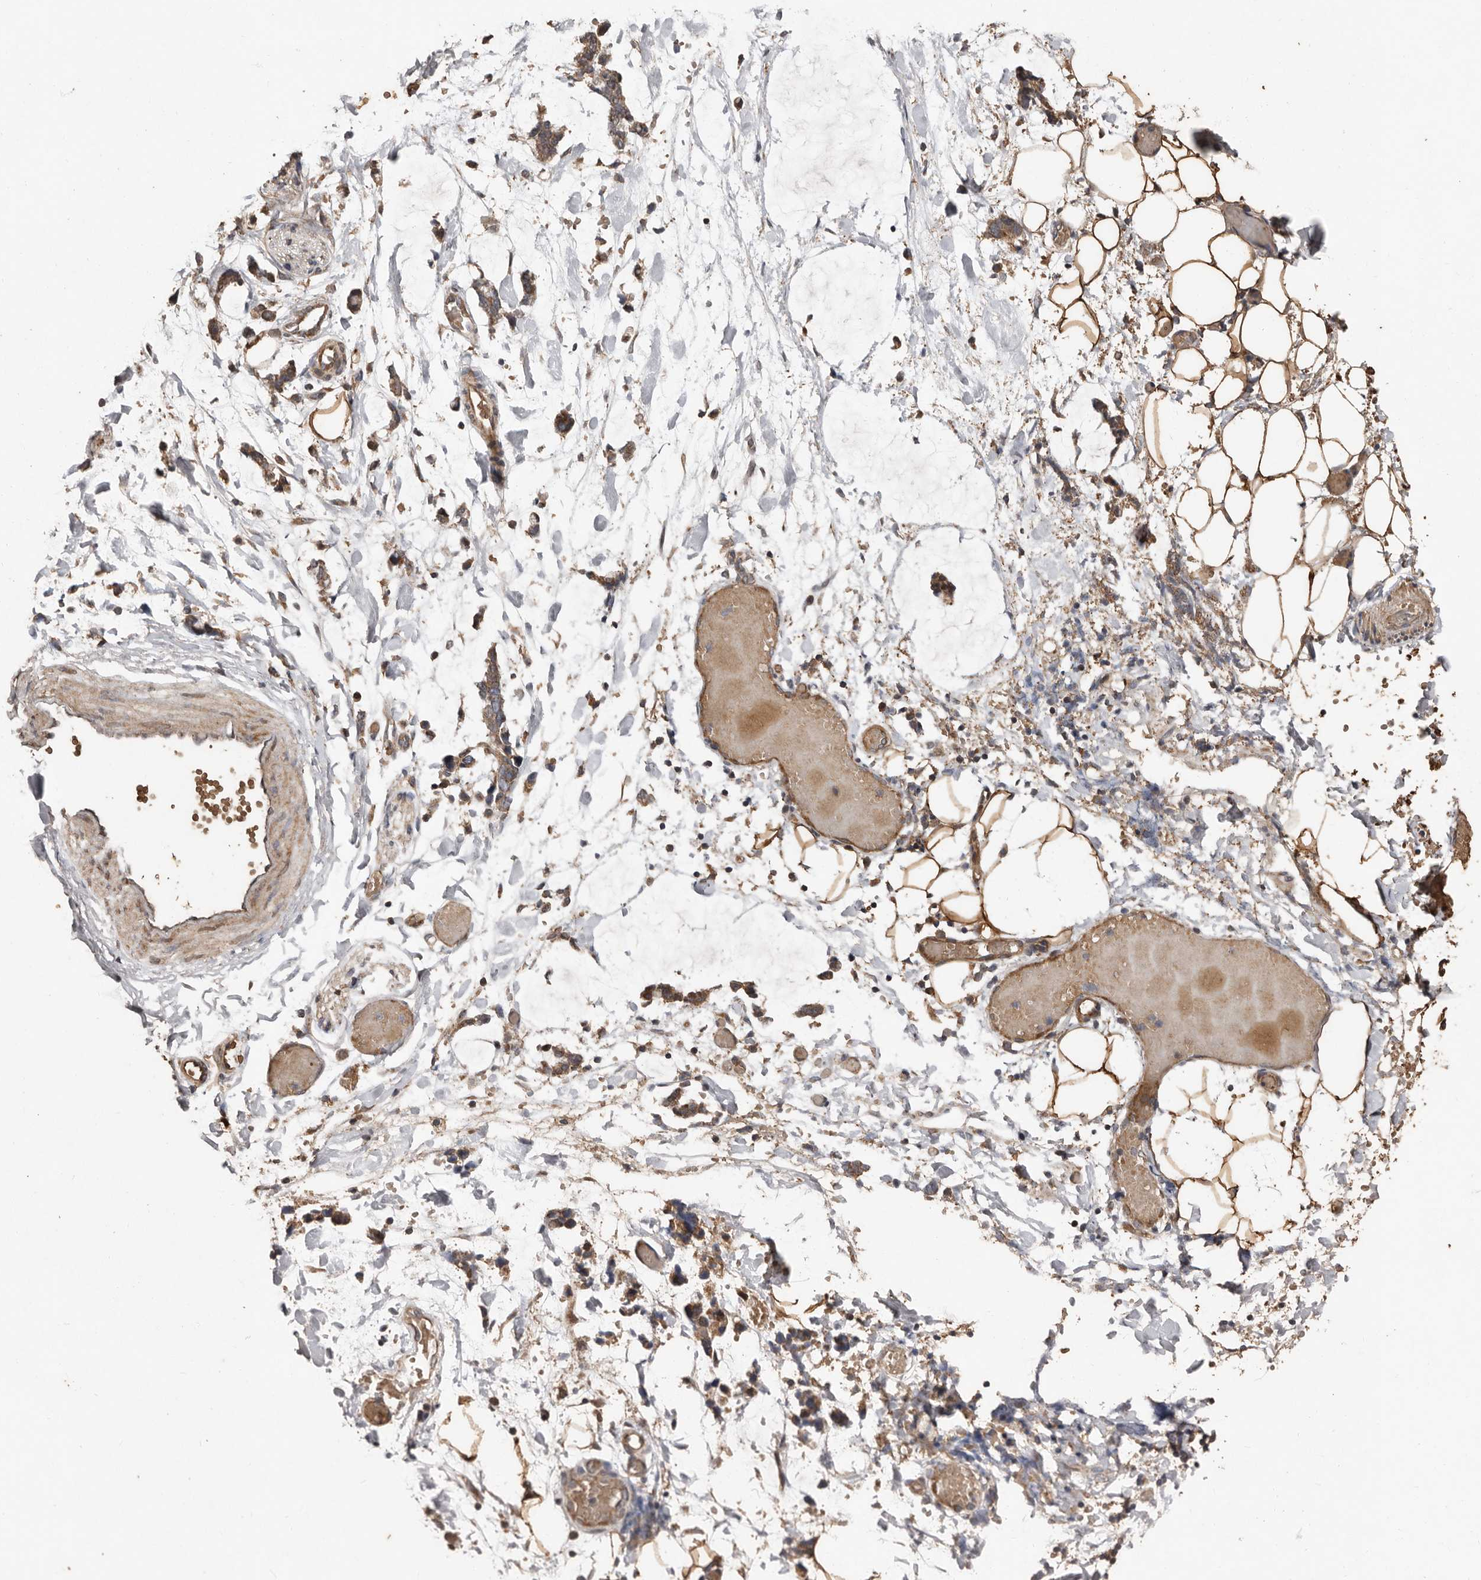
{"staining": {"intensity": "strong", "quantity": ">75%", "location": "cytoplasmic/membranous"}, "tissue": "adipose tissue", "cell_type": "Adipocytes", "image_type": "normal", "snomed": [{"axis": "morphology", "description": "Normal tissue, NOS"}, {"axis": "morphology", "description": "Adenocarcinoma, NOS"}, {"axis": "topography", "description": "Smooth muscle"}, {"axis": "topography", "description": "Colon"}], "caption": "Immunohistochemistry (DAB (3,3'-diaminobenzidine)) staining of benign human adipose tissue shows strong cytoplasmic/membranous protein expression in approximately >75% of adipocytes. The protein of interest is stained brown, and the nuclei are stained in blue (DAB IHC with brightfield microscopy, high magnification).", "gene": "RANBP17", "patient": {"sex": "male", "age": 14}}